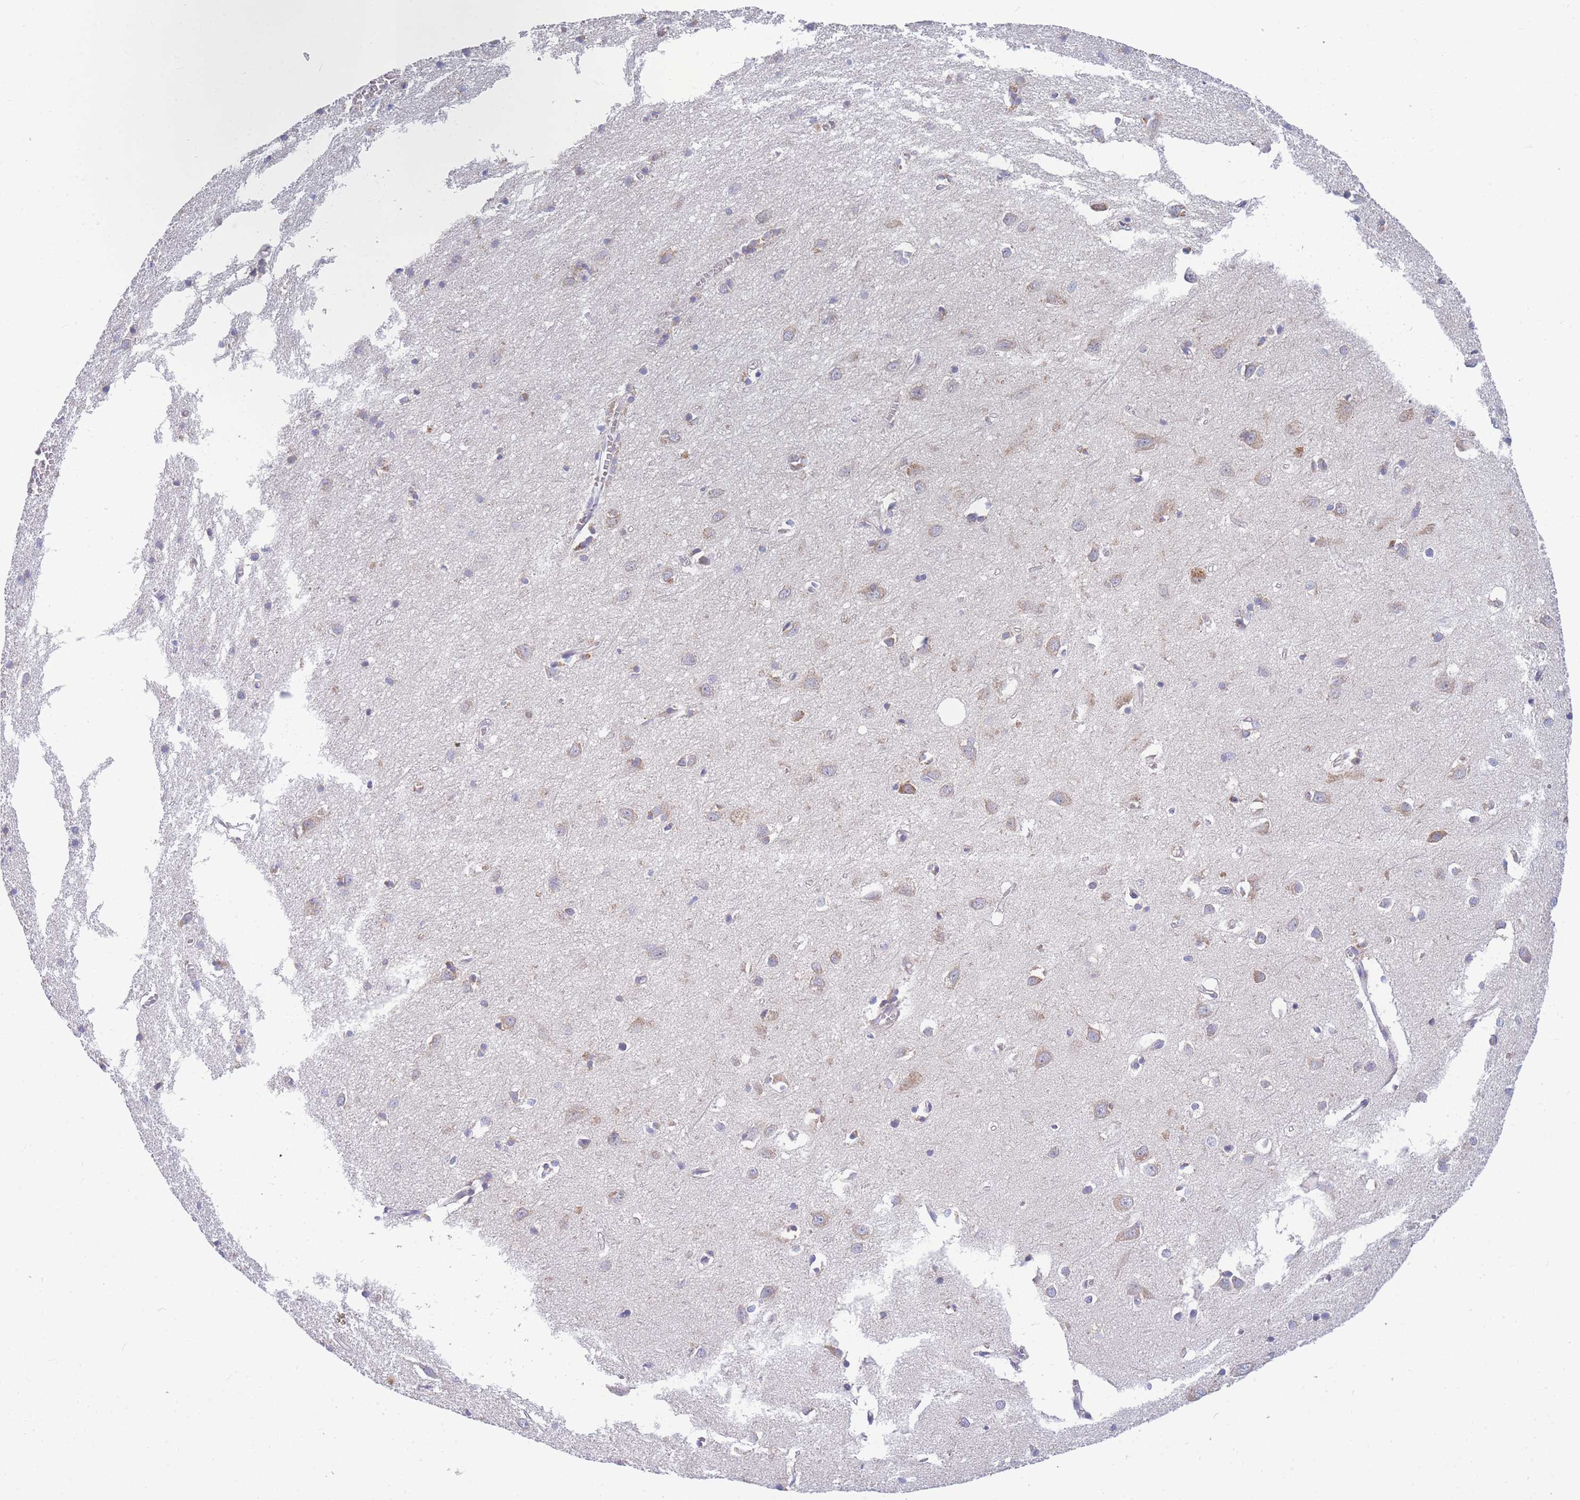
{"staining": {"intensity": "weak", "quantity": "<25%", "location": "cytoplasmic/membranous"}, "tissue": "cerebral cortex", "cell_type": "Endothelial cells", "image_type": "normal", "snomed": [{"axis": "morphology", "description": "Normal tissue, NOS"}, {"axis": "topography", "description": "Cerebral cortex"}], "caption": "Endothelial cells are negative for protein expression in benign human cerebral cortex. (DAB IHC with hematoxylin counter stain).", "gene": "MRPS11", "patient": {"sex": "female", "age": 64}}